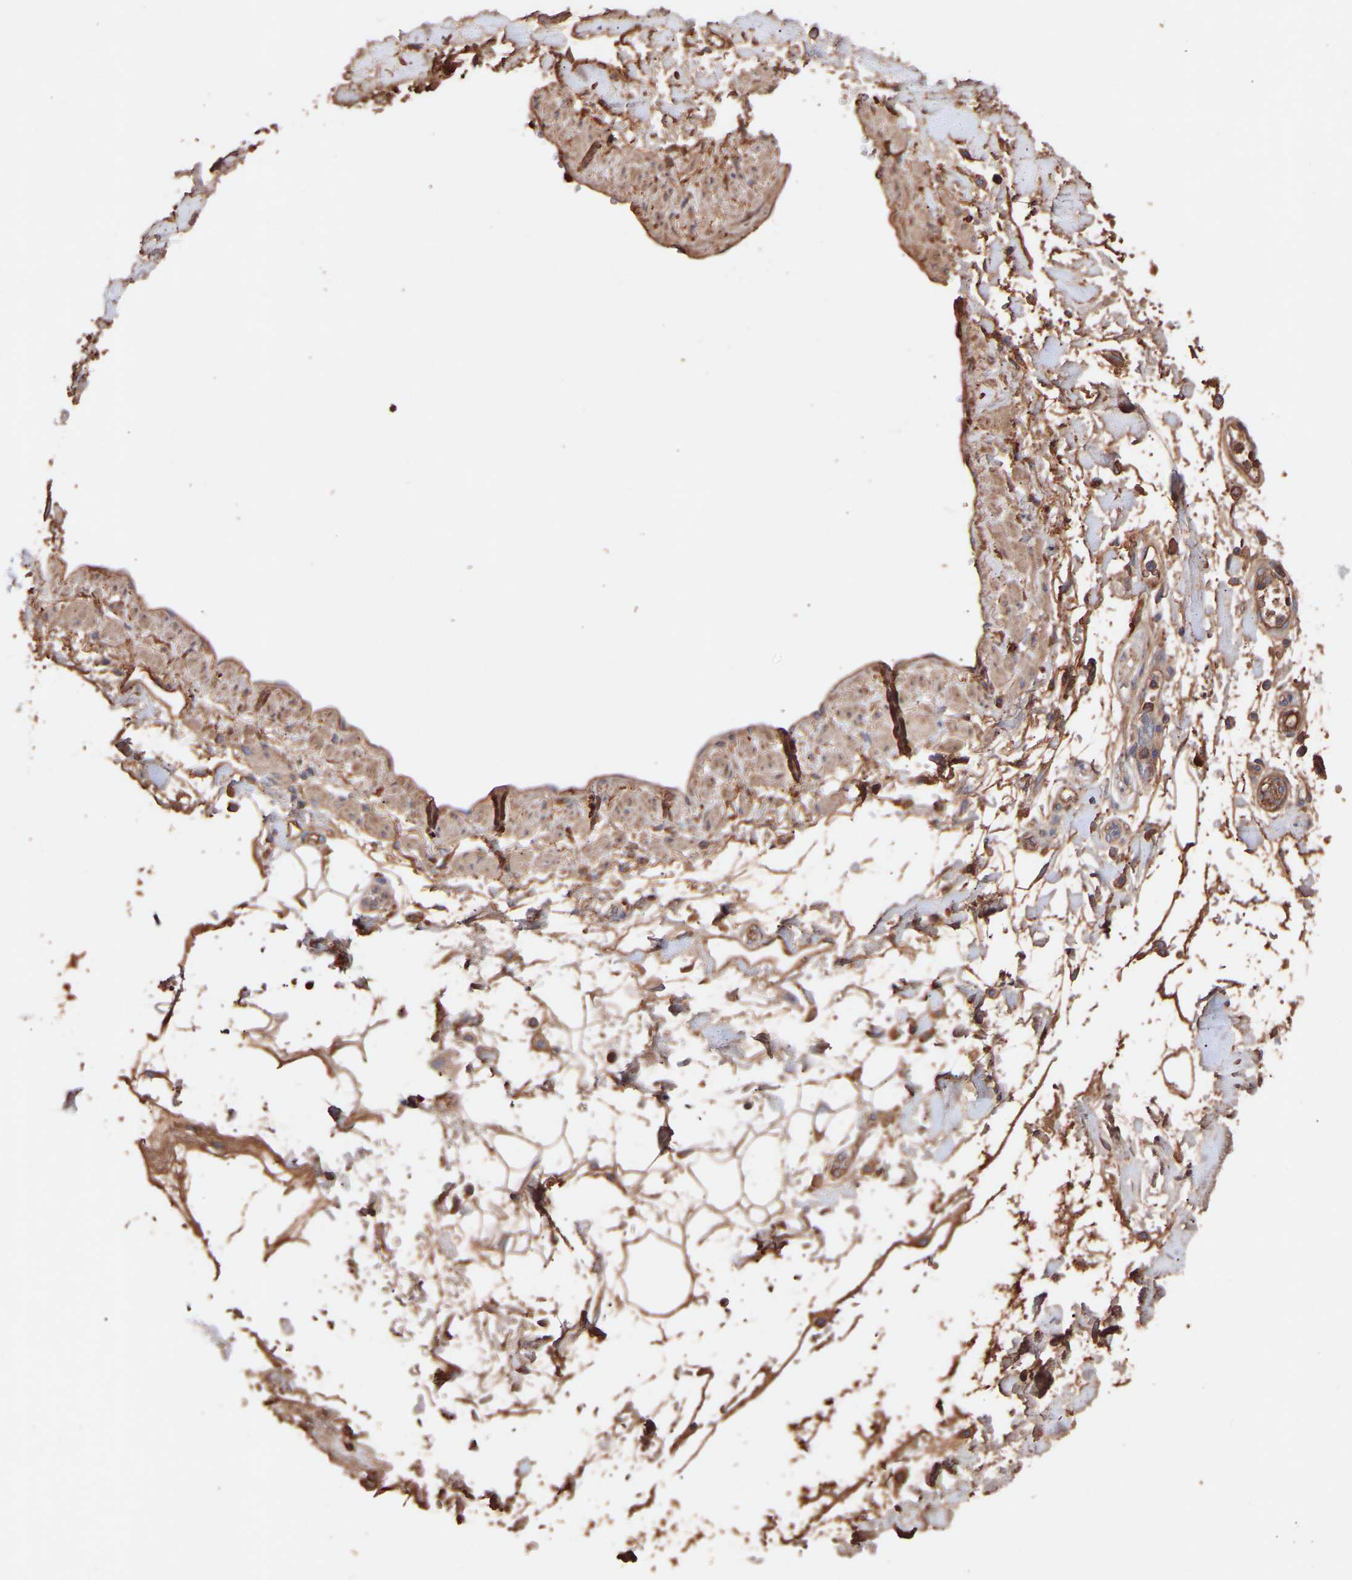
{"staining": {"intensity": "moderate", "quantity": "25%-75%", "location": "cytoplasmic/membranous"}, "tissue": "adipose tissue", "cell_type": "Adipocytes", "image_type": "normal", "snomed": [{"axis": "morphology", "description": "Normal tissue, NOS"}, {"axis": "morphology", "description": "Adenocarcinoma, NOS"}, {"axis": "topography", "description": "Duodenum"}, {"axis": "topography", "description": "Peripheral nerve tissue"}], "caption": "Protein expression analysis of benign human adipose tissue reveals moderate cytoplasmic/membranous positivity in about 25%-75% of adipocytes.", "gene": "TMEM268", "patient": {"sex": "female", "age": 60}}